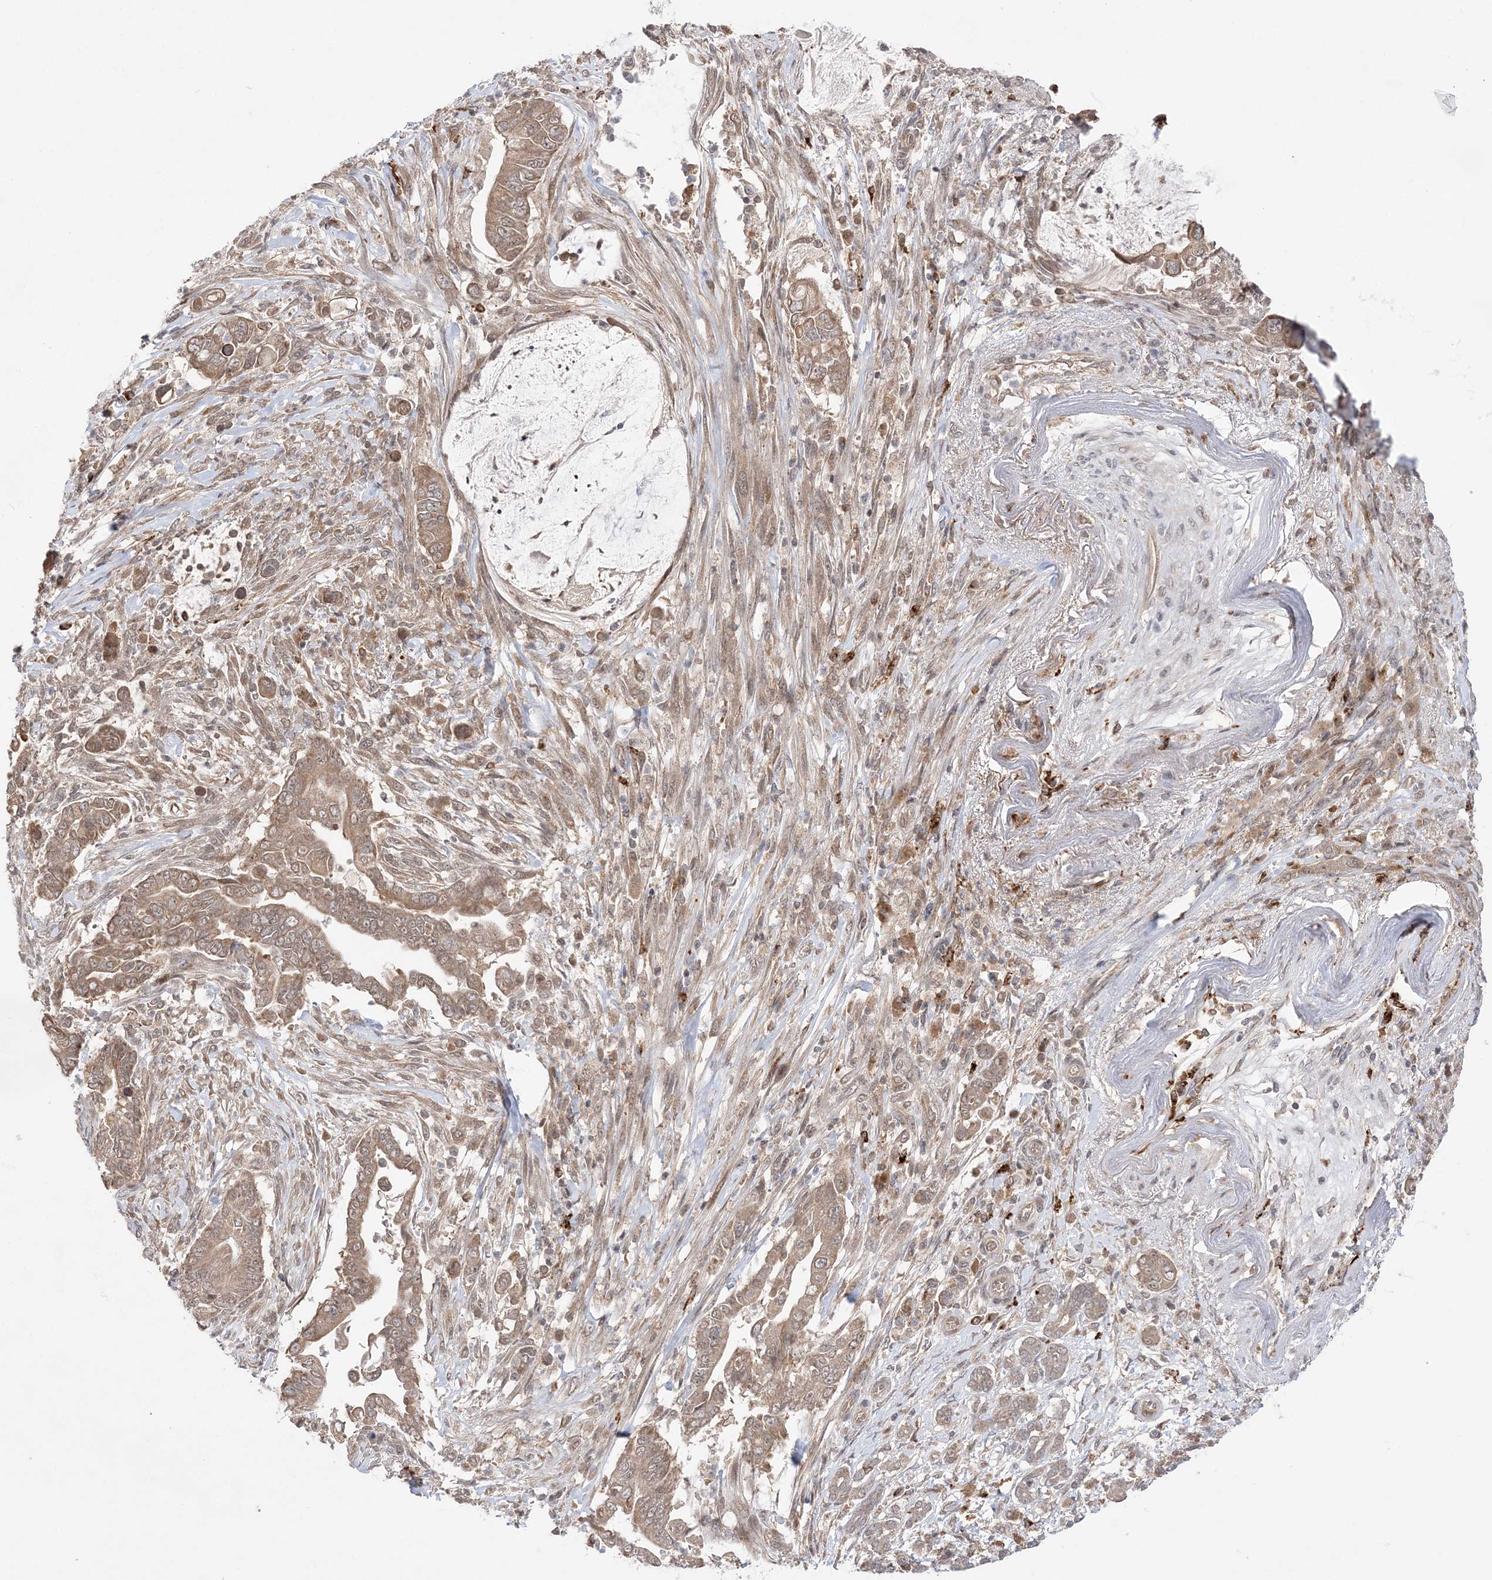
{"staining": {"intensity": "moderate", "quantity": ">75%", "location": "cytoplasmic/membranous"}, "tissue": "pancreatic cancer", "cell_type": "Tumor cells", "image_type": "cancer", "snomed": [{"axis": "morphology", "description": "Adenocarcinoma, NOS"}, {"axis": "topography", "description": "Pancreas"}], "caption": "Immunohistochemical staining of human adenocarcinoma (pancreatic) shows medium levels of moderate cytoplasmic/membranous expression in about >75% of tumor cells.", "gene": "ANAPC15", "patient": {"sex": "male", "age": 68}}